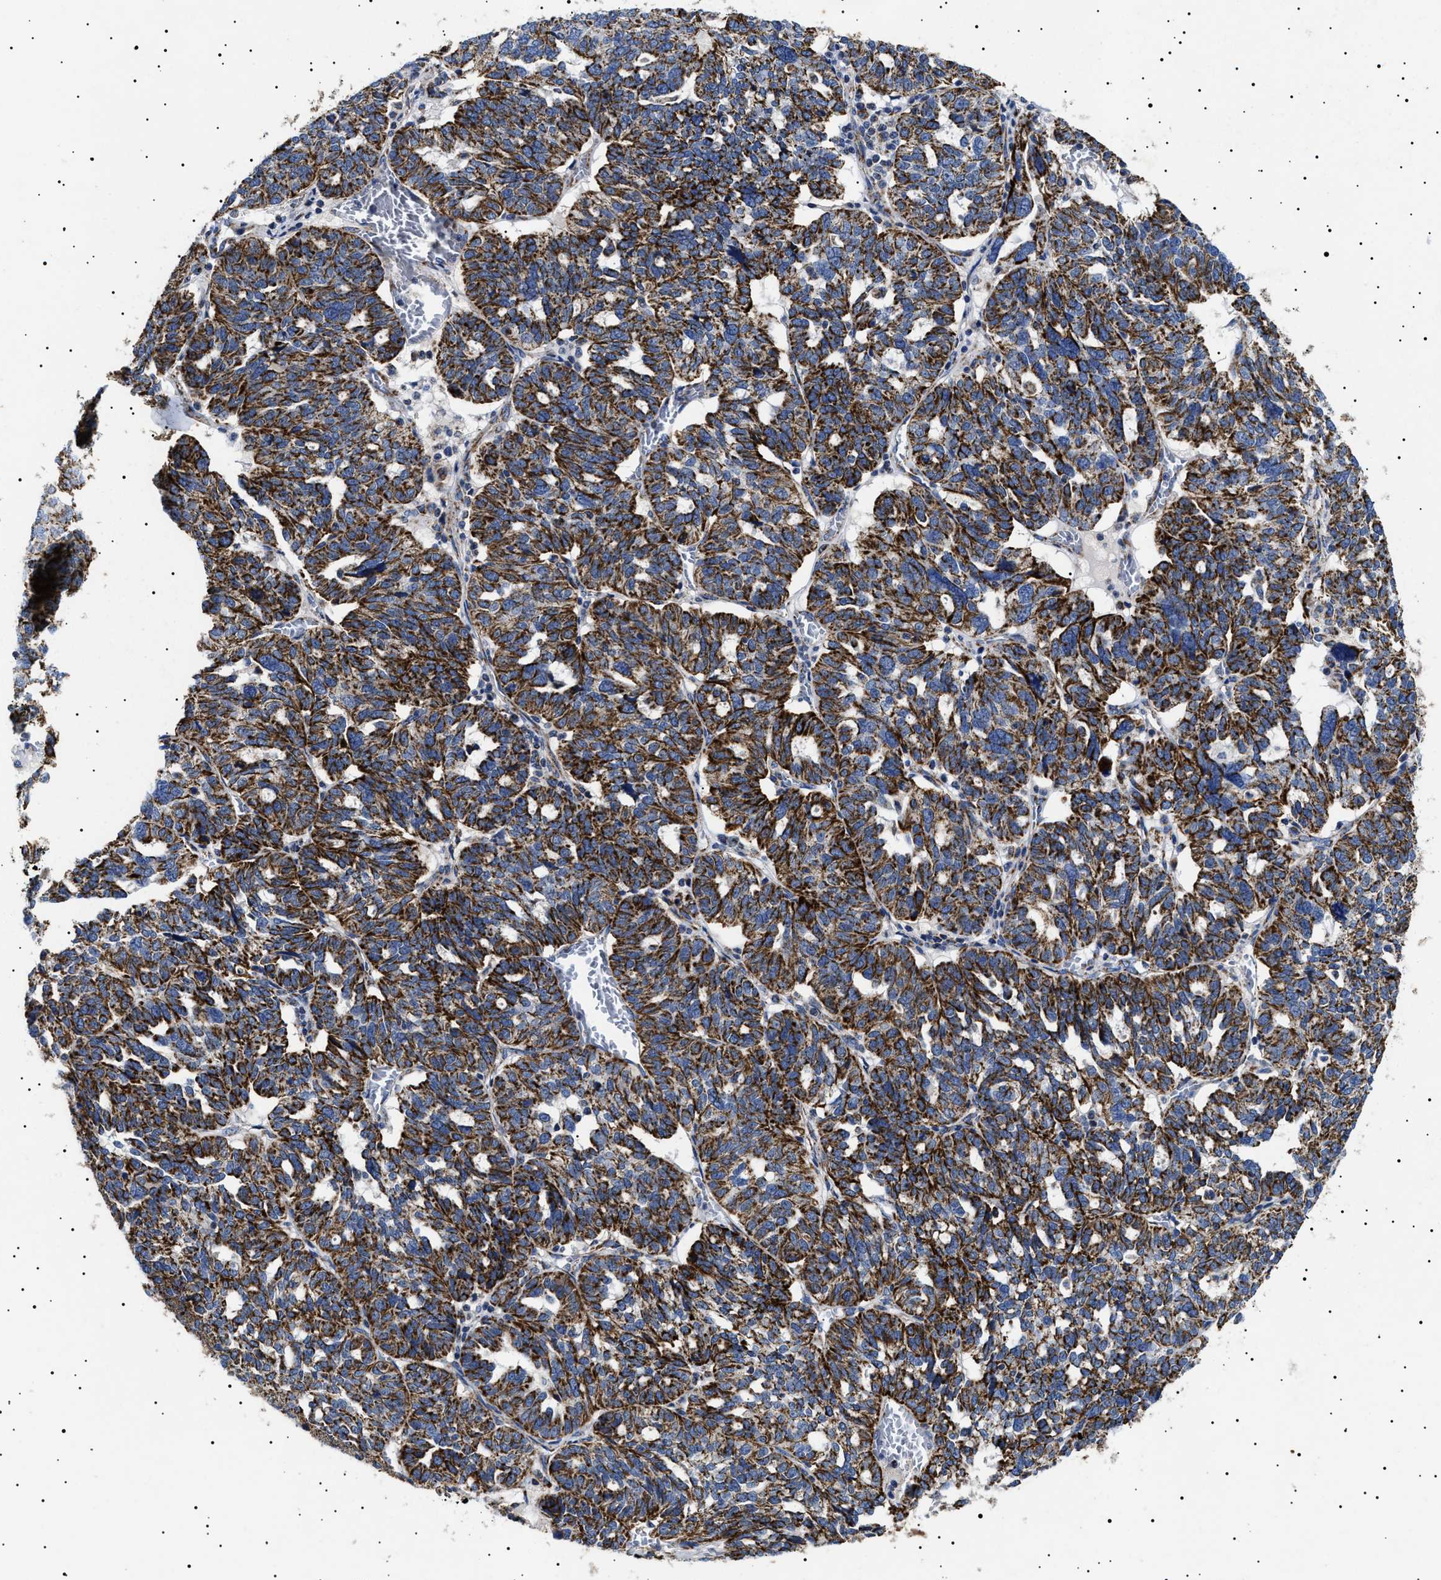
{"staining": {"intensity": "strong", "quantity": ">75%", "location": "cytoplasmic/membranous"}, "tissue": "ovarian cancer", "cell_type": "Tumor cells", "image_type": "cancer", "snomed": [{"axis": "morphology", "description": "Cystadenocarcinoma, serous, NOS"}, {"axis": "topography", "description": "Ovary"}], "caption": "Protein expression analysis of human ovarian cancer reveals strong cytoplasmic/membranous positivity in about >75% of tumor cells.", "gene": "CHRDL2", "patient": {"sex": "female", "age": 59}}